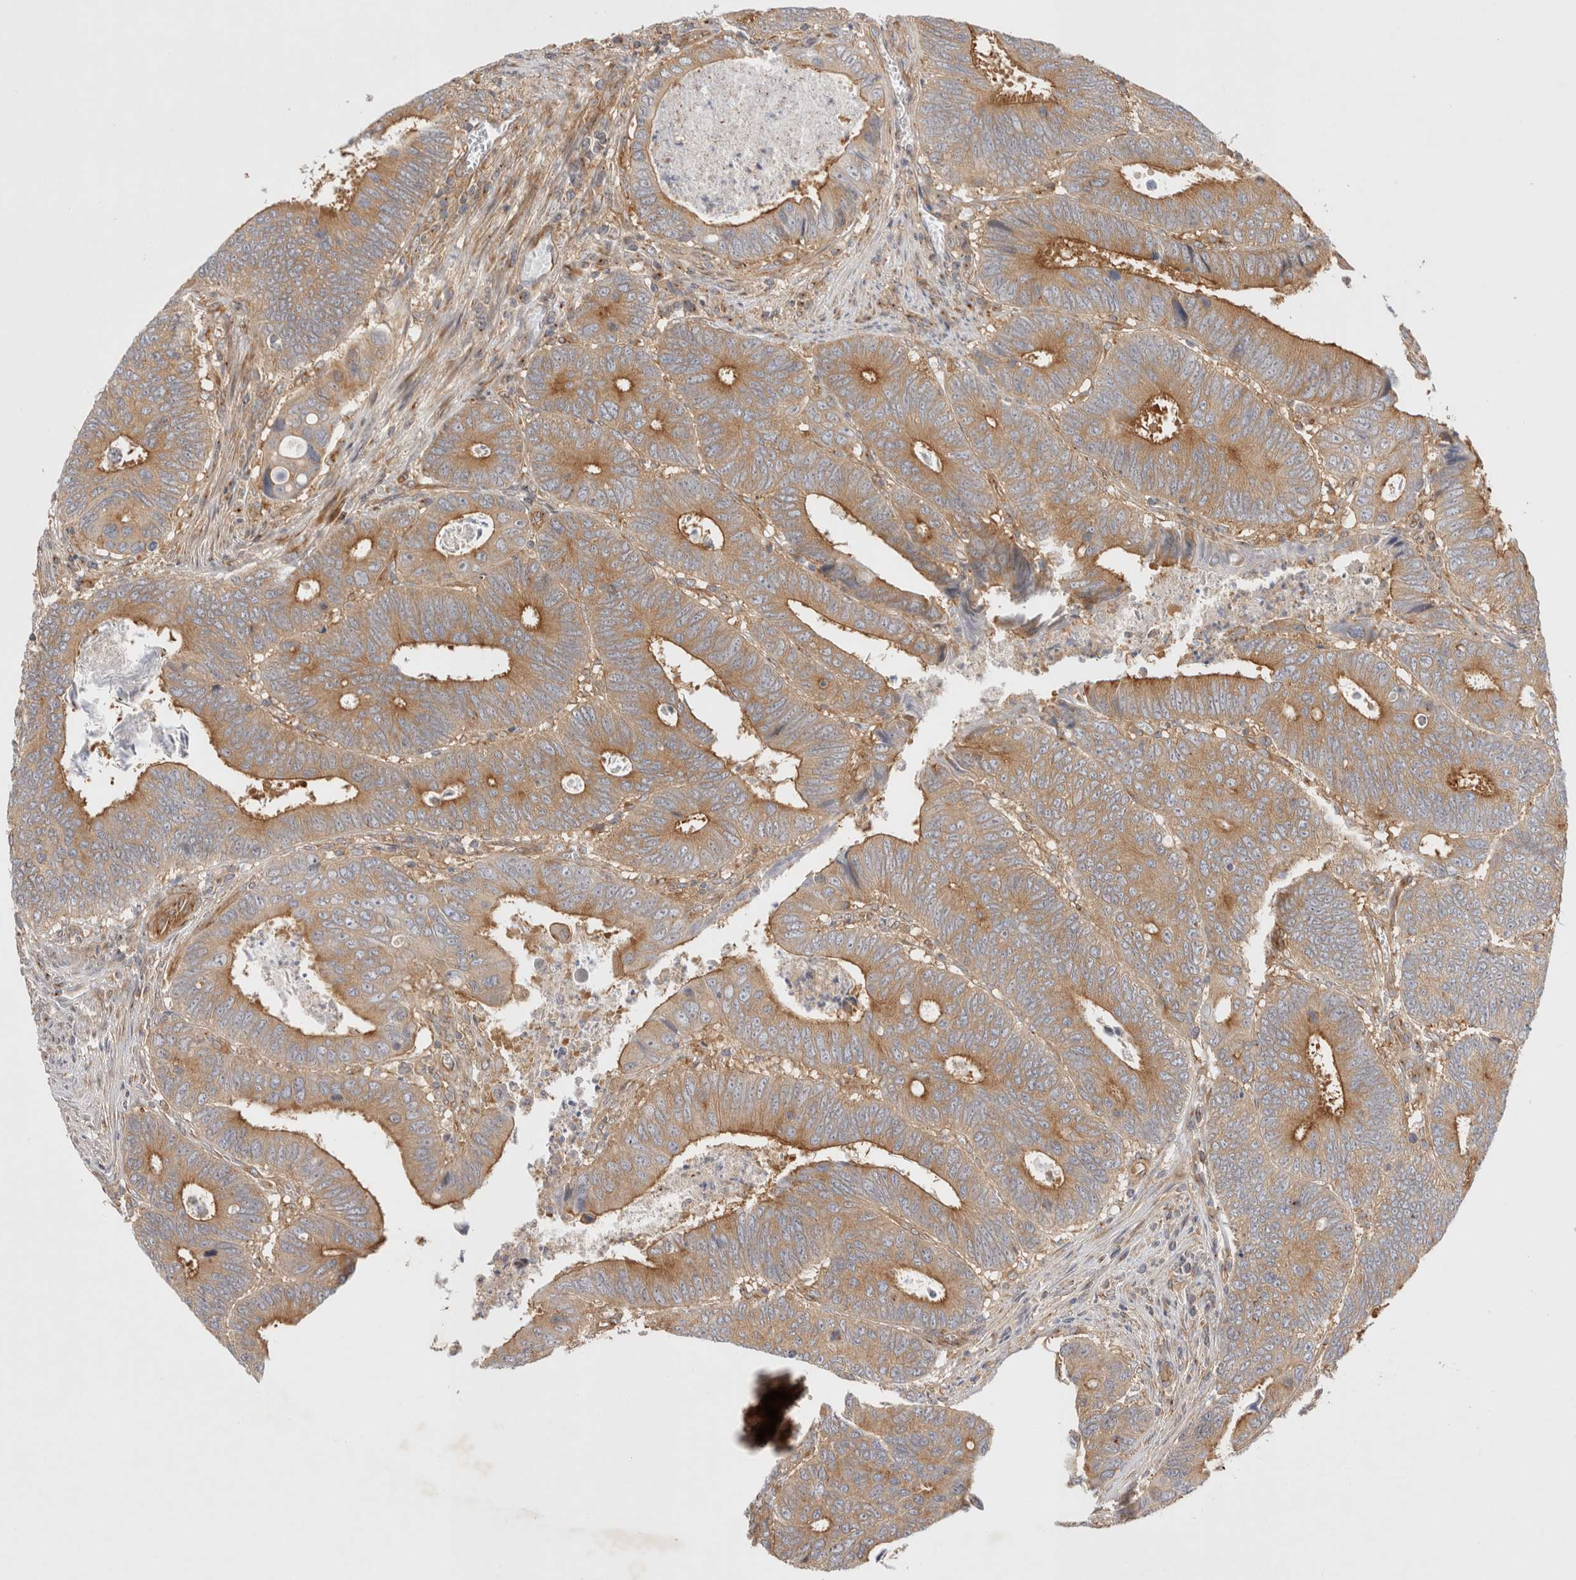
{"staining": {"intensity": "moderate", "quantity": ">75%", "location": "cytoplasmic/membranous"}, "tissue": "colorectal cancer", "cell_type": "Tumor cells", "image_type": "cancer", "snomed": [{"axis": "morphology", "description": "Adenocarcinoma, NOS"}, {"axis": "topography", "description": "Colon"}], "caption": "Protein expression analysis of adenocarcinoma (colorectal) shows moderate cytoplasmic/membranous expression in about >75% of tumor cells.", "gene": "GPR150", "patient": {"sex": "male", "age": 72}}